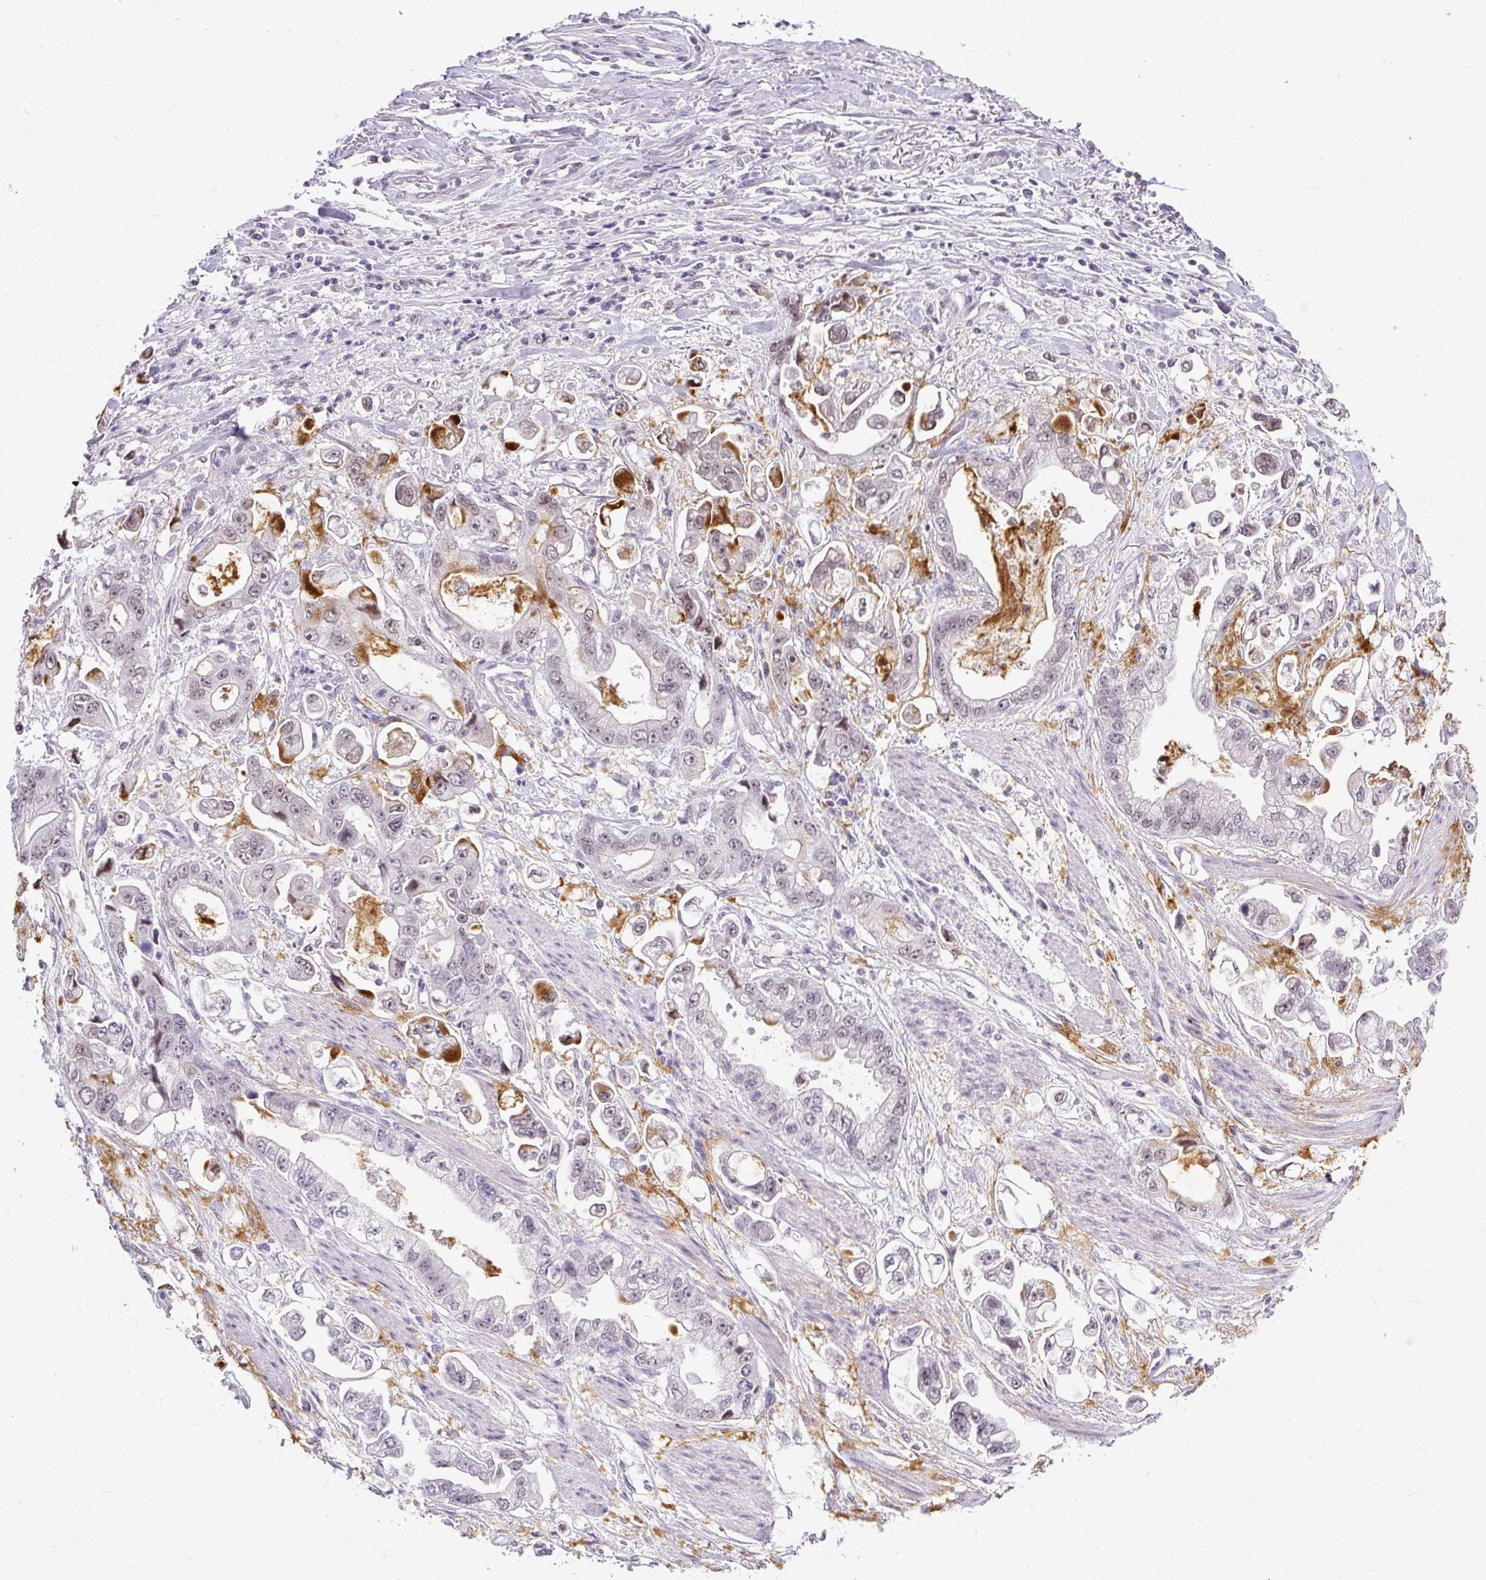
{"staining": {"intensity": "moderate", "quantity": "<25%", "location": "cytoplasmic/membranous,nuclear"}, "tissue": "stomach cancer", "cell_type": "Tumor cells", "image_type": "cancer", "snomed": [{"axis": "morphology", "description": "Adenocarcinoma, NOS"}, {"axis": "topography", "description": "Stomach"}], "caption": "Tumor cells show moderate cytoplasmic/membranous and nuclear expression in approximately <25% of cells in stomach cancer.", "gene": "WNT10B", "patient": {"sex": "male", "age": 62}}